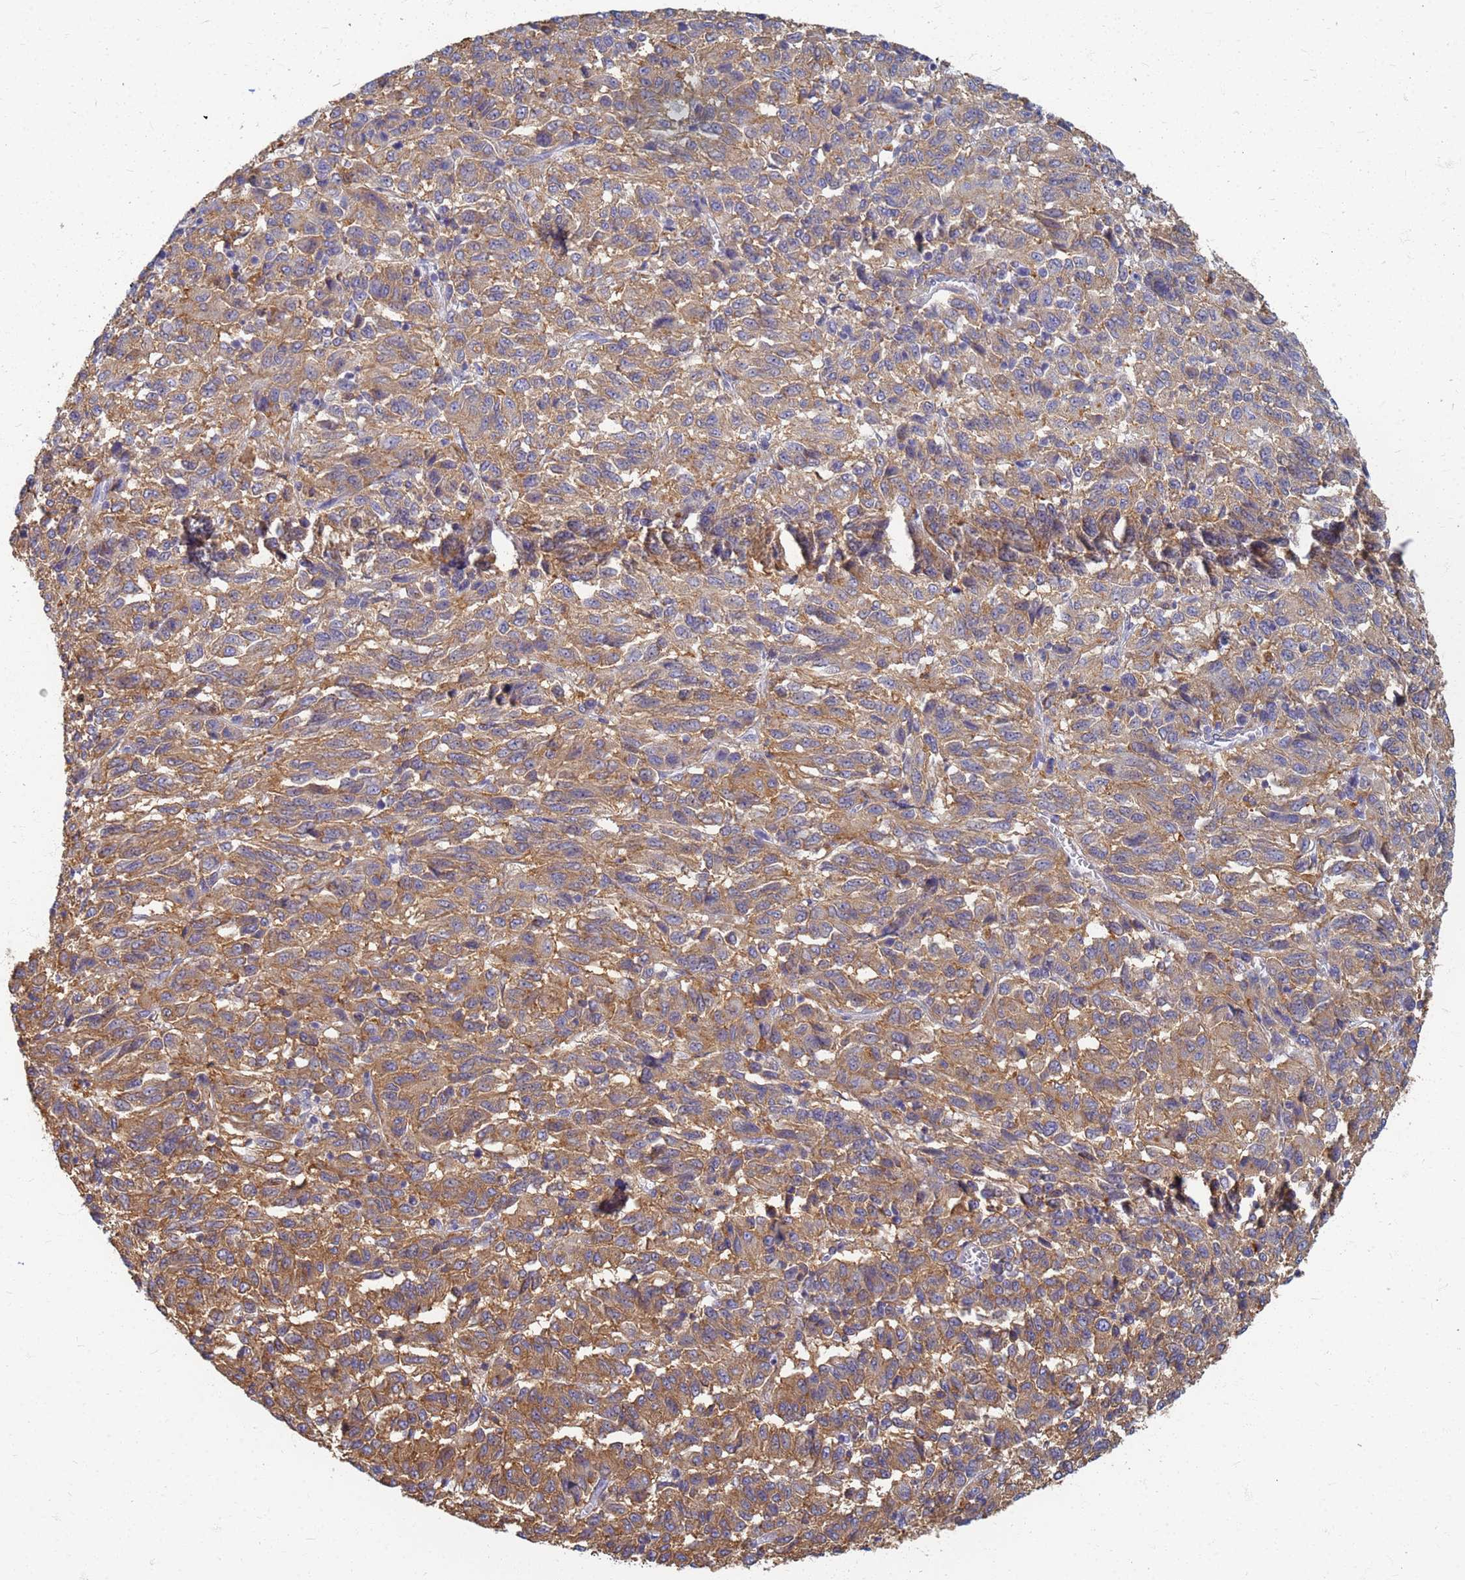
{"staining": {"intensity": "moderate", "quantity": ">75%", "location": "cytoplasmic/membranous"}, "tissue": "melanoma", "cell_type": "Tumor cells", "image_type": "cancer", "snomed": [{"axis": "morphology", "description": "Malignant melanoma, Metastatic site"}, {"axis": "topography", "description": "Lung"}], "caption": "Tumor cells exhibit moderate cytoplasmic/membranous positivity in approximately >75% of cells in melanoma. The staining is performed using DAB (3,3'-diaminobenzidine) brown chromogen to label protein expression. The nuclei are counter-stained blue using hematoxylin.", "gene": "ATP6V1E1", "patient": {"sex": "male", "age": 64}}